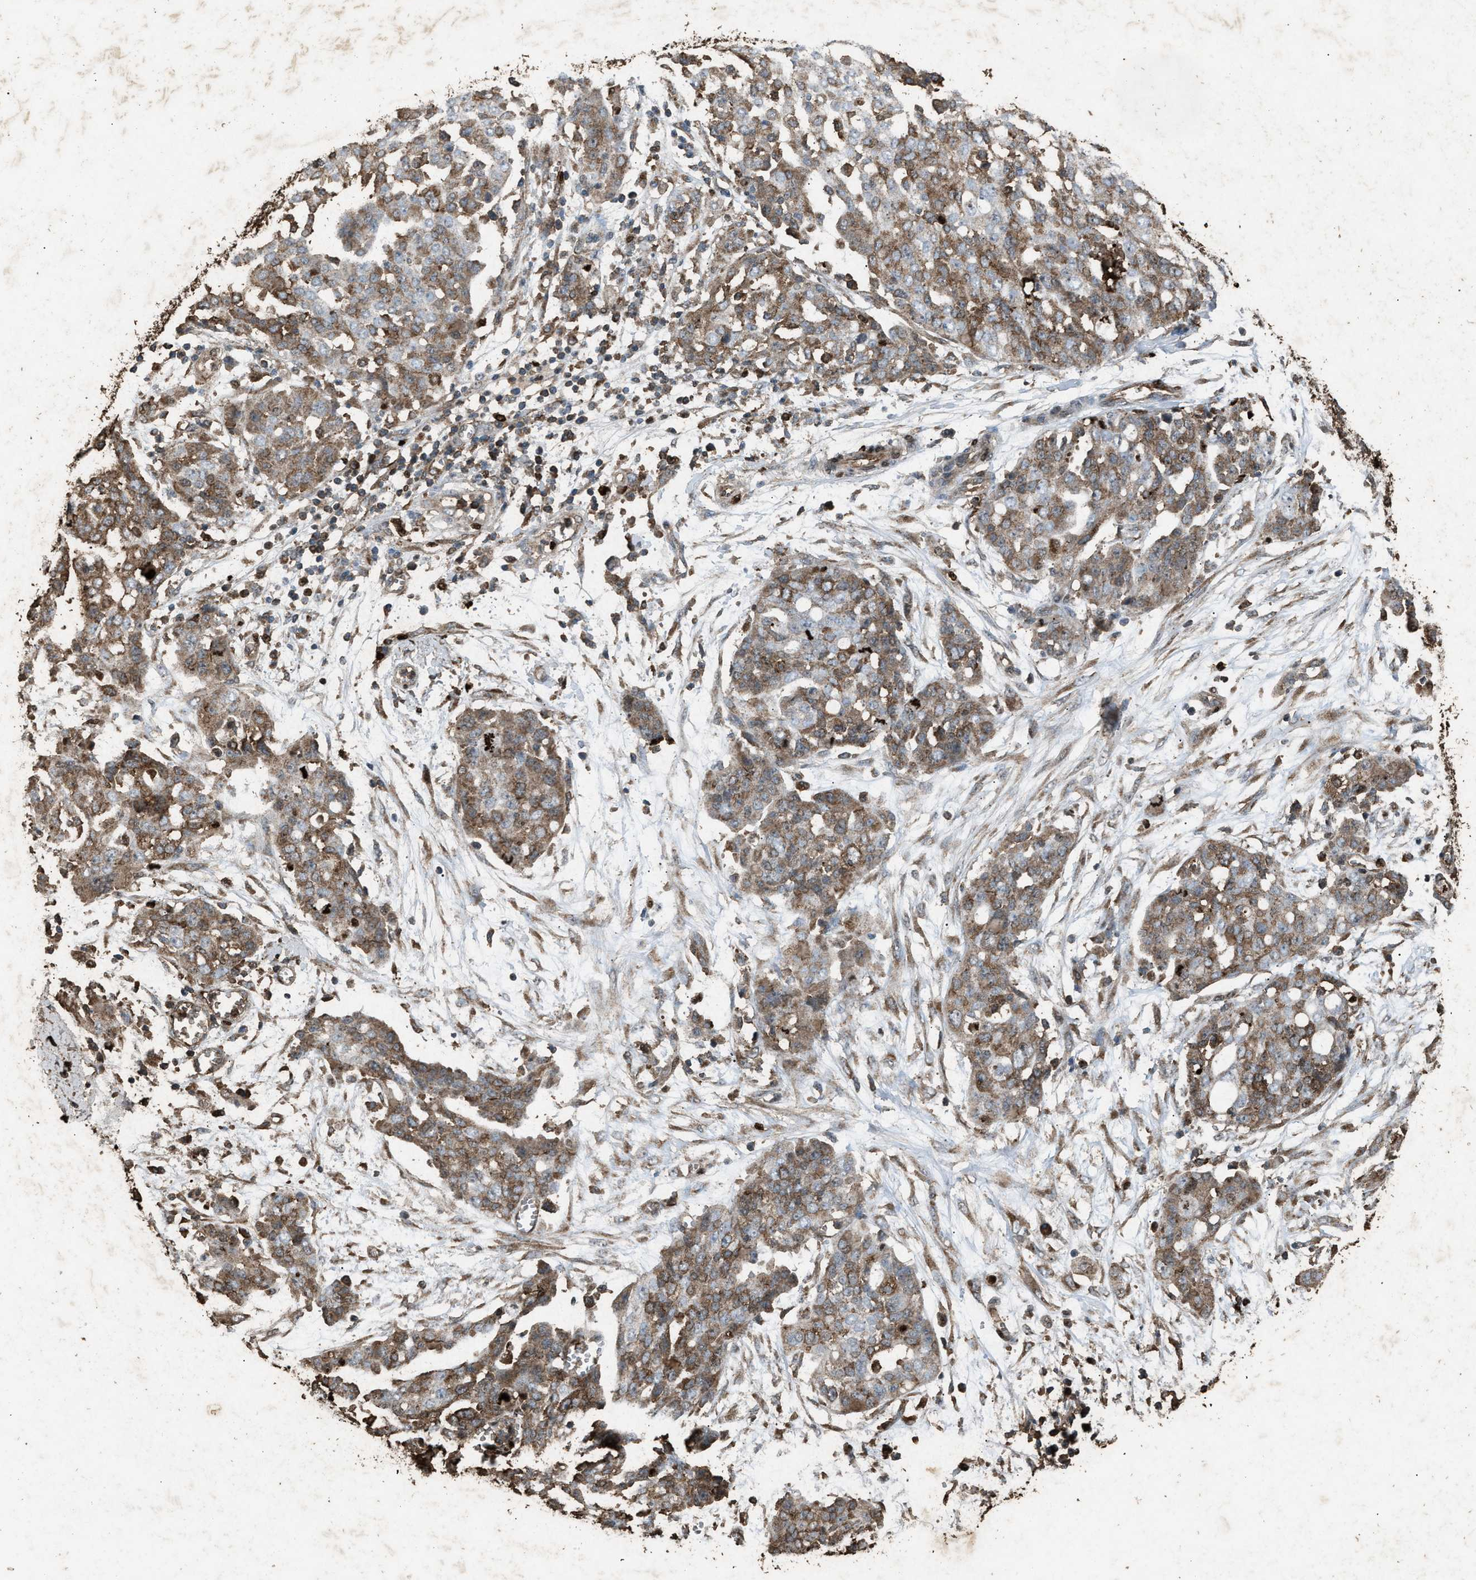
{"staining": {"intensity": "moderate", "quantity": ">75%", "location": "cytoplasmic/membranous"}, "tissue": "ovarian cancer", "cell_type": "Tumor cells", "image_type": "cancer", "snomed": [{"axis": "morphology", "description": "Cystadenocarcinoma, serous, NOS"}, {"axis": "topography", "description": "Soft tissue"}, {"axis": "topography", "description": "Ovary"}], "caption": "This is an image of immunohistochemistry (IHC) staining of ovarian cancer, which shows moderate positivity in the cytoplasmic/membranous of tumor cells.", "gene": "PSMD1", "patient": {"sex": "female", "age": 57}}